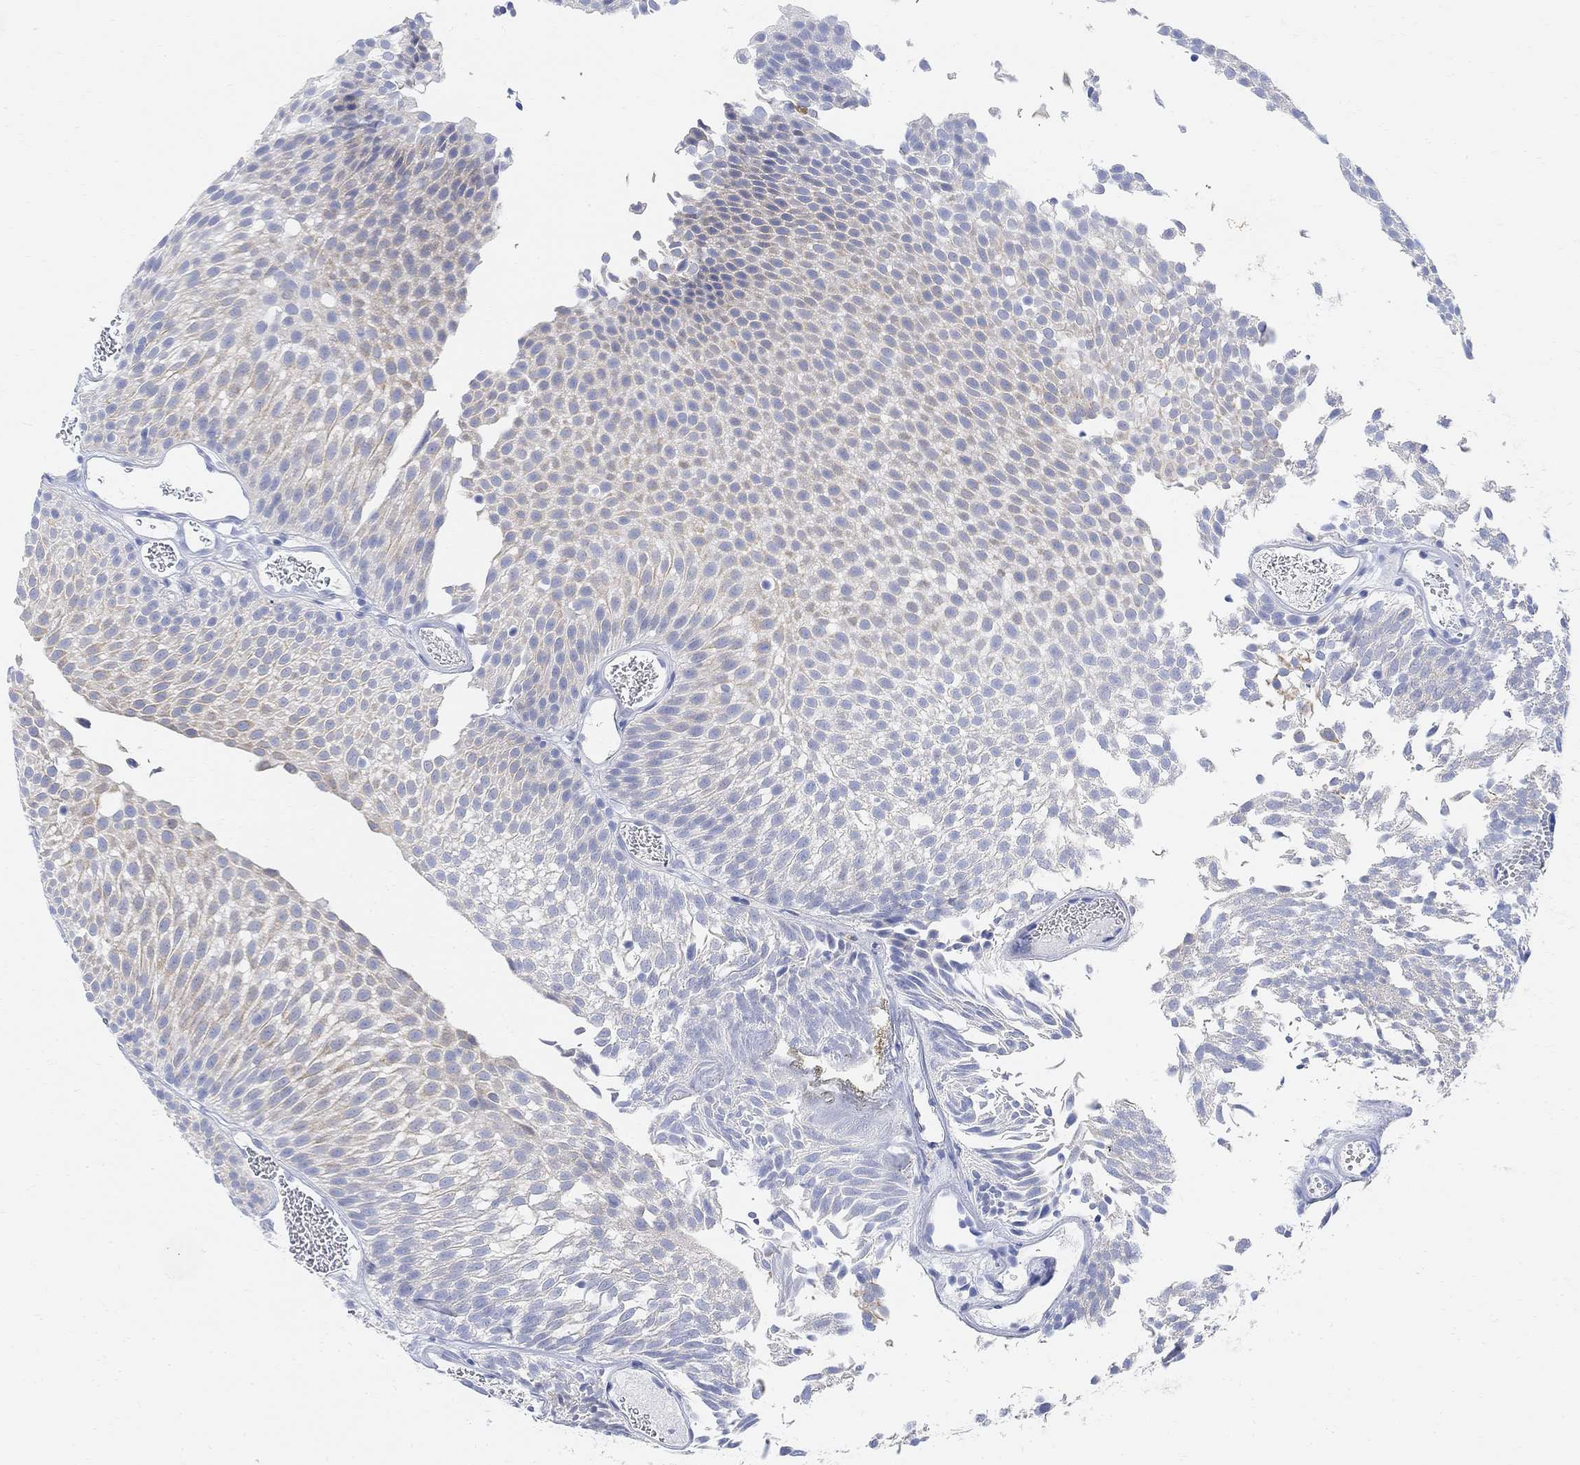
{"staining": {"intensity": "weak", "quantity": "<25%", "location": "cytoplasmic/membranous"}, "tissue": "urothelial cancer", "cell_type": "Tumor cells", "image_type": "cancer", "snomed": [{"axis": "morphology", "description": "Urothelial carcinoma, Low grade"}, {"axis": "topography", "description": "Urinary bladder"}], "caption": "Immunohistochemistry of human low-grade urothelial carcinoma shows no positivity in tumor cells.", "gene": "RETNLB", "patient": {"sex": "male", "age": 52}}